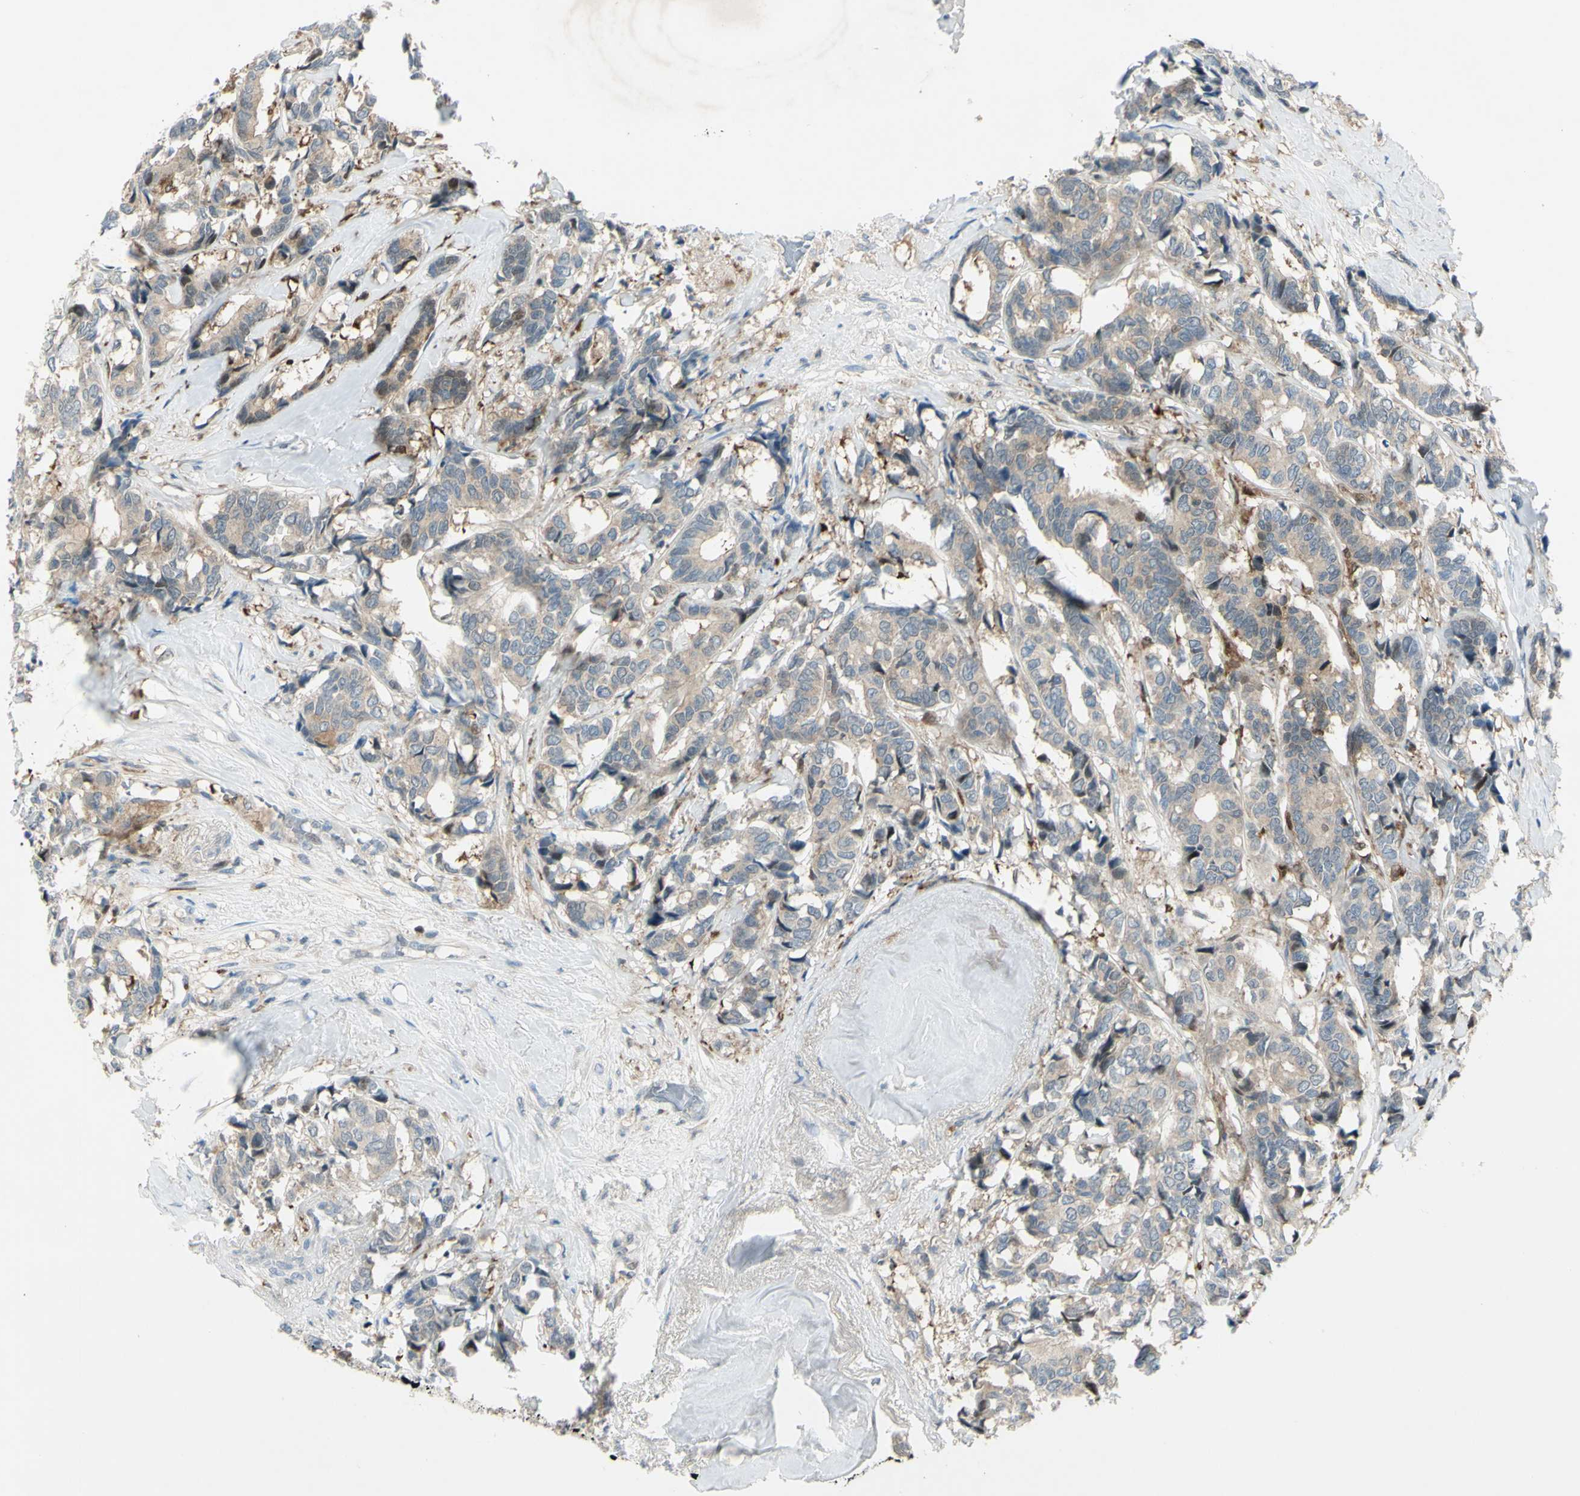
{"staining": {"intensity": "weak", "quantity": ">75%", "location": "cytoplasmic/membranous"}, "tissue": "breast cancer", "cell_type": "Tumor cells", "image_type": "cancer", "snomed": [{"axis": "morphology", "description": "Duct carcinoma"}, {"axis": "topography", "description": "Breast"}], "caption": "Brown immunohistochemical staining in breast cancer displays weak cytoplasmic/membranous staining in approximately >75% of tumor cells. The staining was performed using DAB, with brown indicating positive protein expression. Nuclei are stained blue with hematoxylin.", "gene": "C1orf159", "patient": {"sex": "female", "age": 87}}